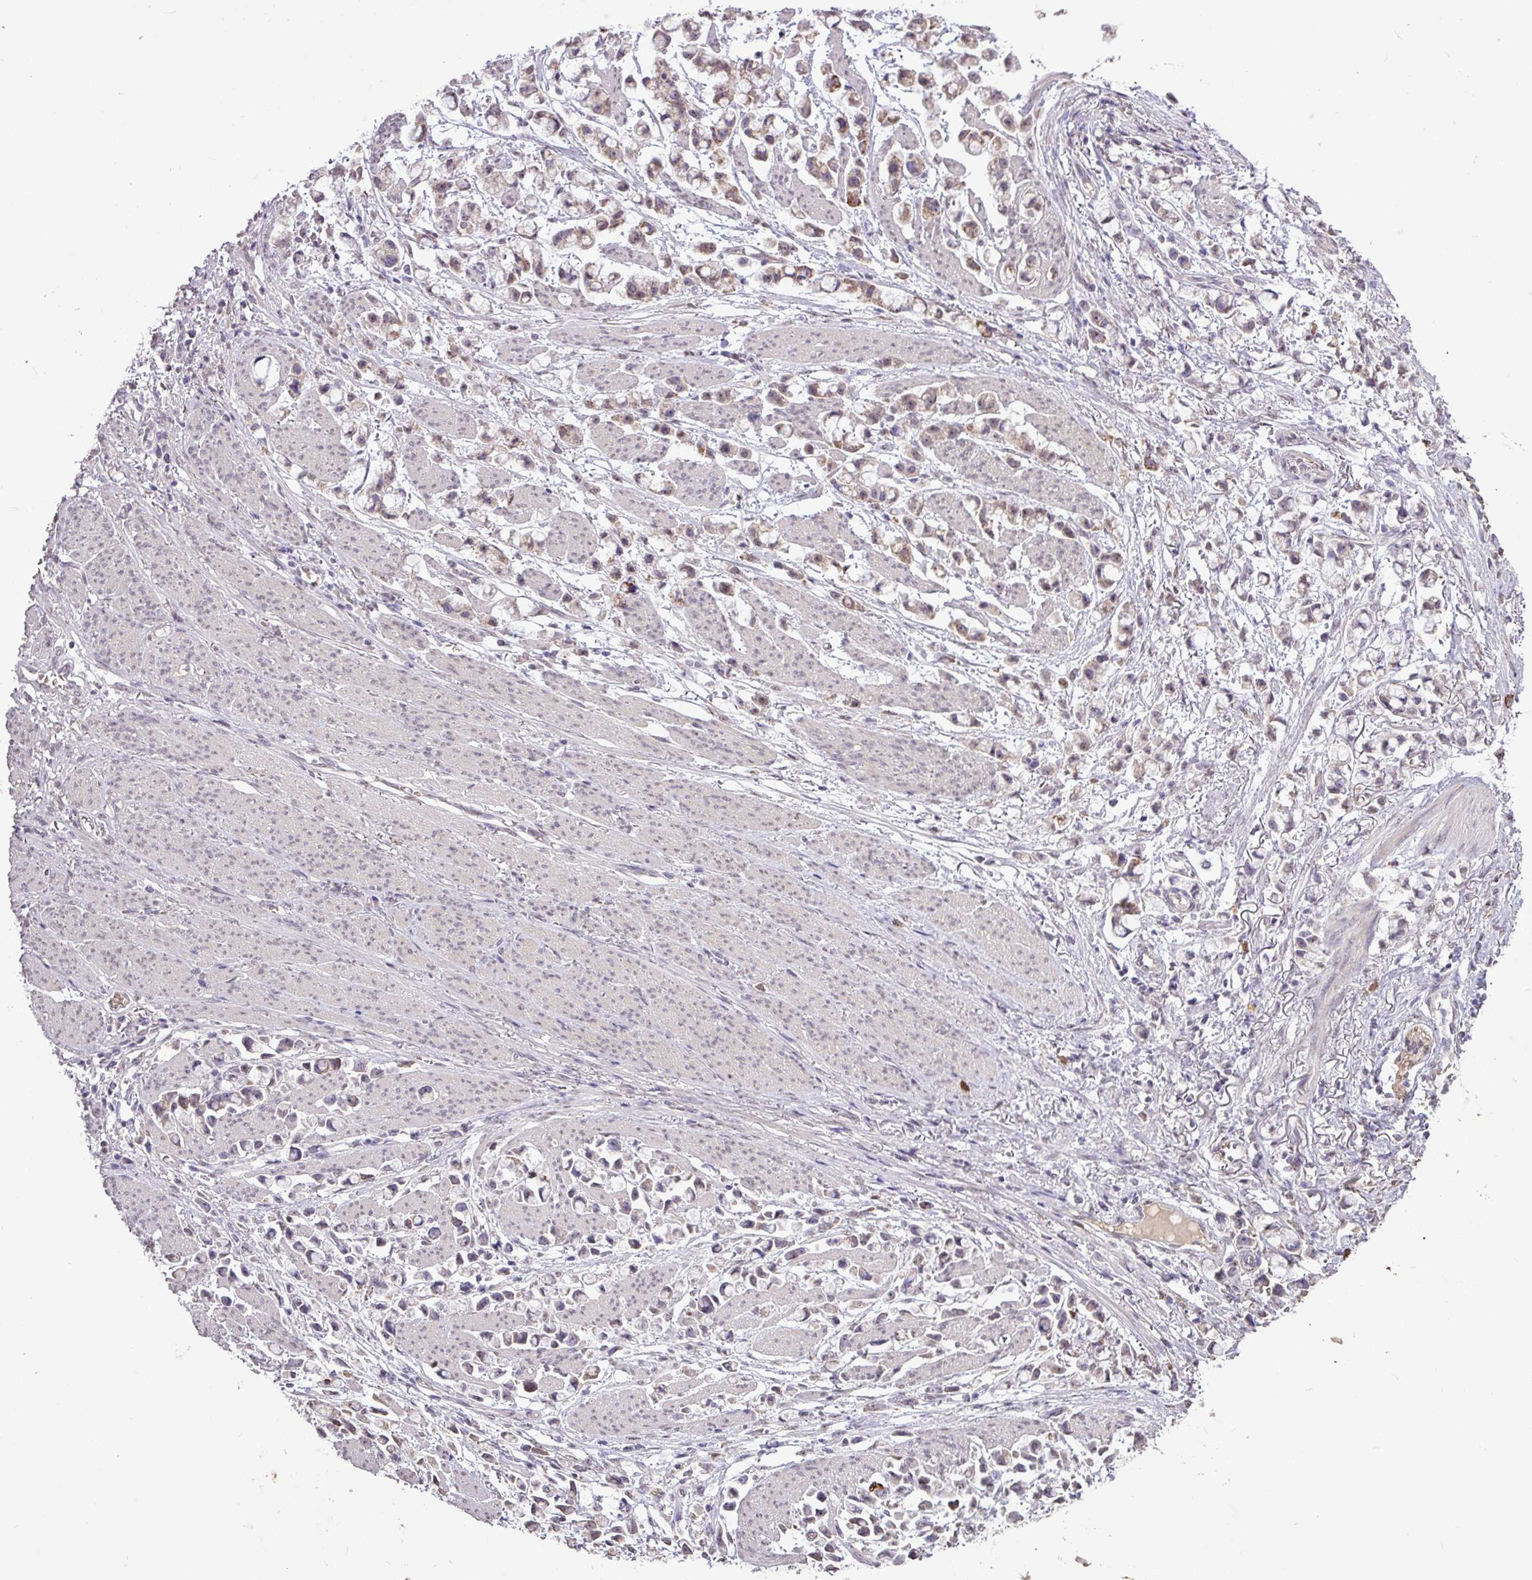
{"staining": {"intensity": "weak", "quantity": "25%-75%", "location": "cytoplasmic/membranous,nuclear"}, "tissue": "stomach cancer", "cell_type": "Tumor cells", "image_type": "cancer", "snomed": [{"axis": "morphology", "description": "Adenocarcinoma, NOS"}, {"axis": "topography", "description": "Stomach"}], "caption": "IHC (DAB) staining of stomach cancer exhibits weak cytoplasmic/membranous and nuclear protein positivity in about 25%-75% of tumor cells.", "gene": "L3MBTL3", "patient": {"sex": "female", "age": 81}}